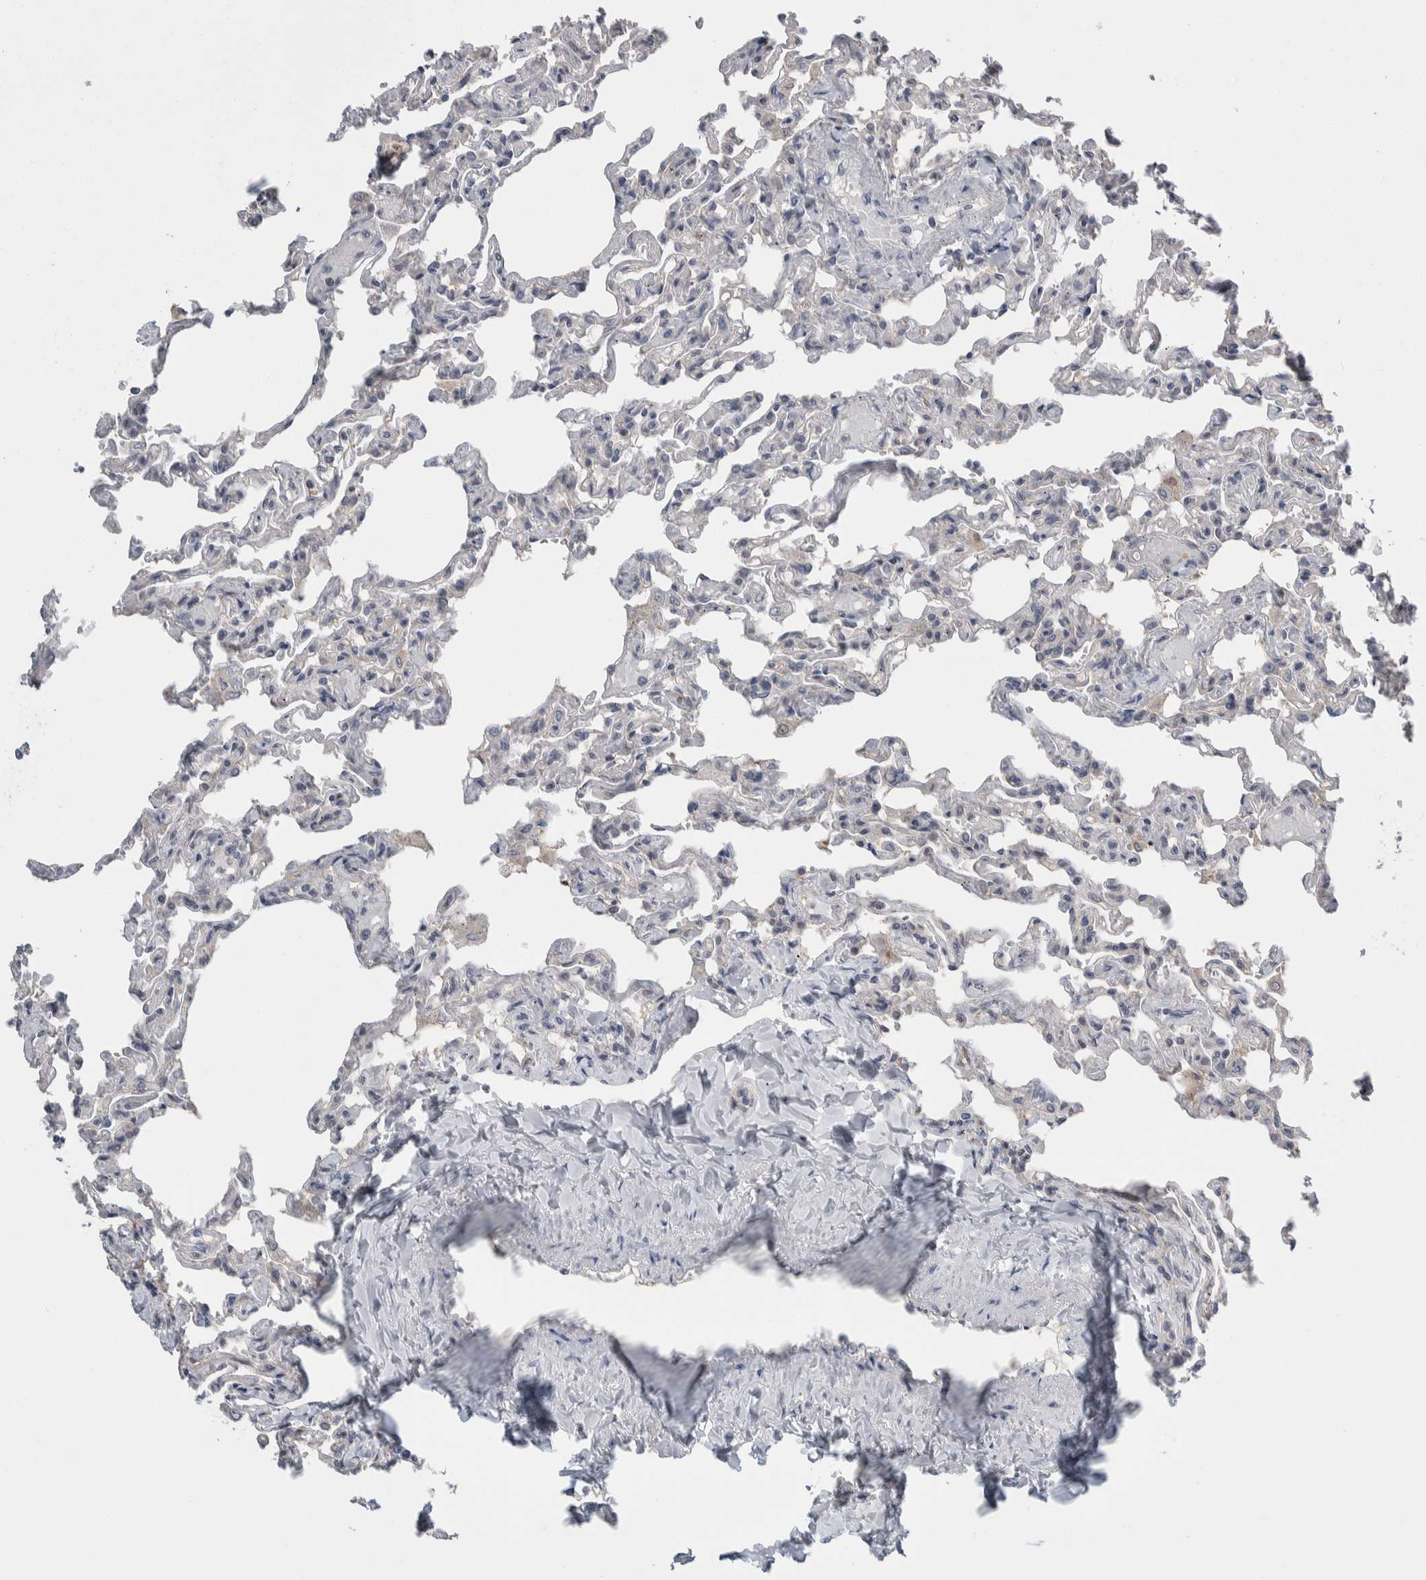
{"staining": {"intensity": "negative", "quantity": "none", "location": "none"}, "tissue": "lung", "cell_type": "Alveolar cells", "image_type": "normal", "snomed": [{"axis": "morphology", "description": "Normal tissue, NOS"}, {"axis": "topography", "description": "Lung"}], "caption": "This is an IHC histopathology image of unremarkable lung. There is no positivity in alveolar cells.", "gene": "TAX1BP1", "patient": {"sex": "male", "age": 21}}